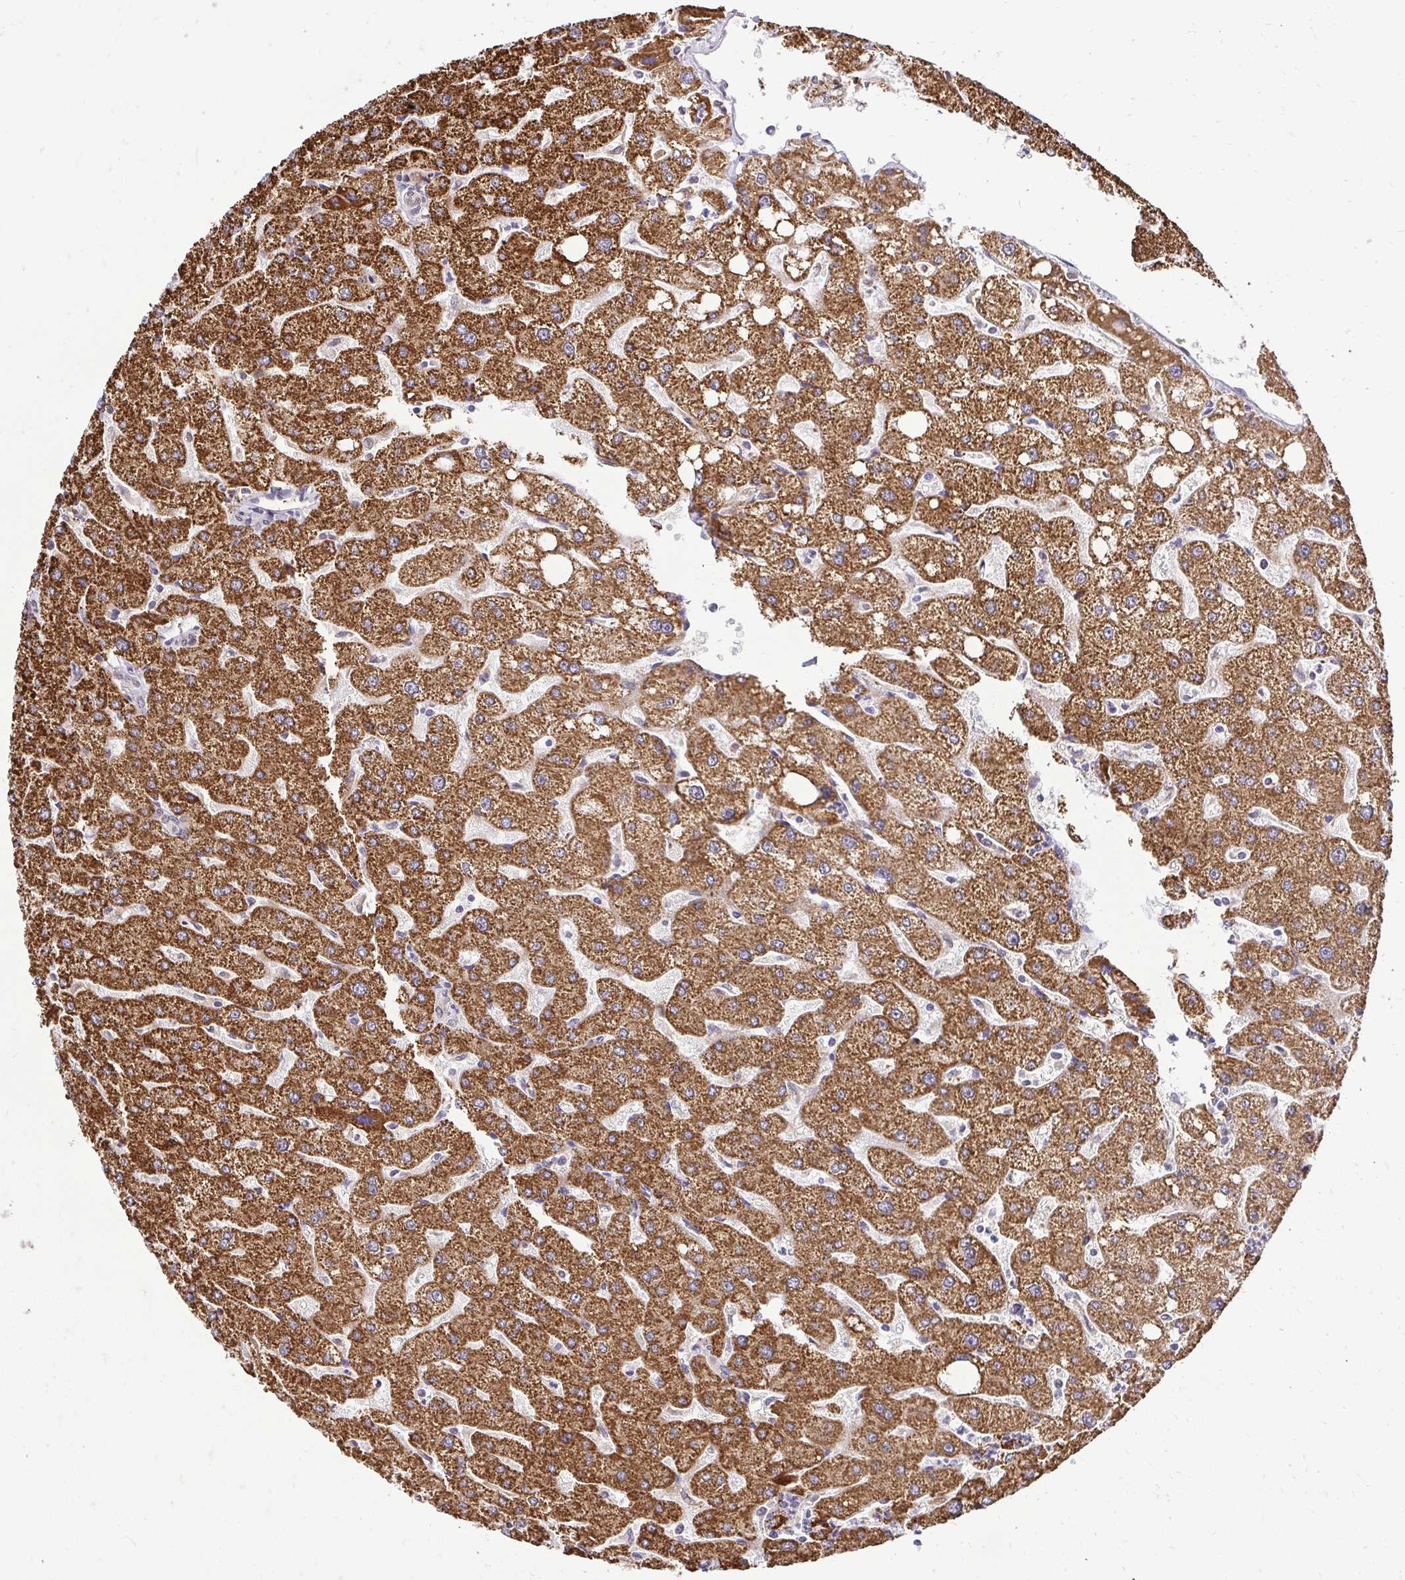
{"staining": {"intensity": "negative", "quantity": "none", "location": "none"}, "tissue": "liver", "cell_type": "Cholangiocytes", "image_type": "normal", "snomed": [{"axis": "morphology", "description": "Normal tissue, NOS"}, {"axis": "topography", "description": "Liver"}], "caption": "Immunohistochemistry (IHC) micrograph of benign liver stained for a protein (brown), which shows no expression in cholangiocytes.", "gene": "RHEBL1", "patient": {"sex": "male", "age": 67}}